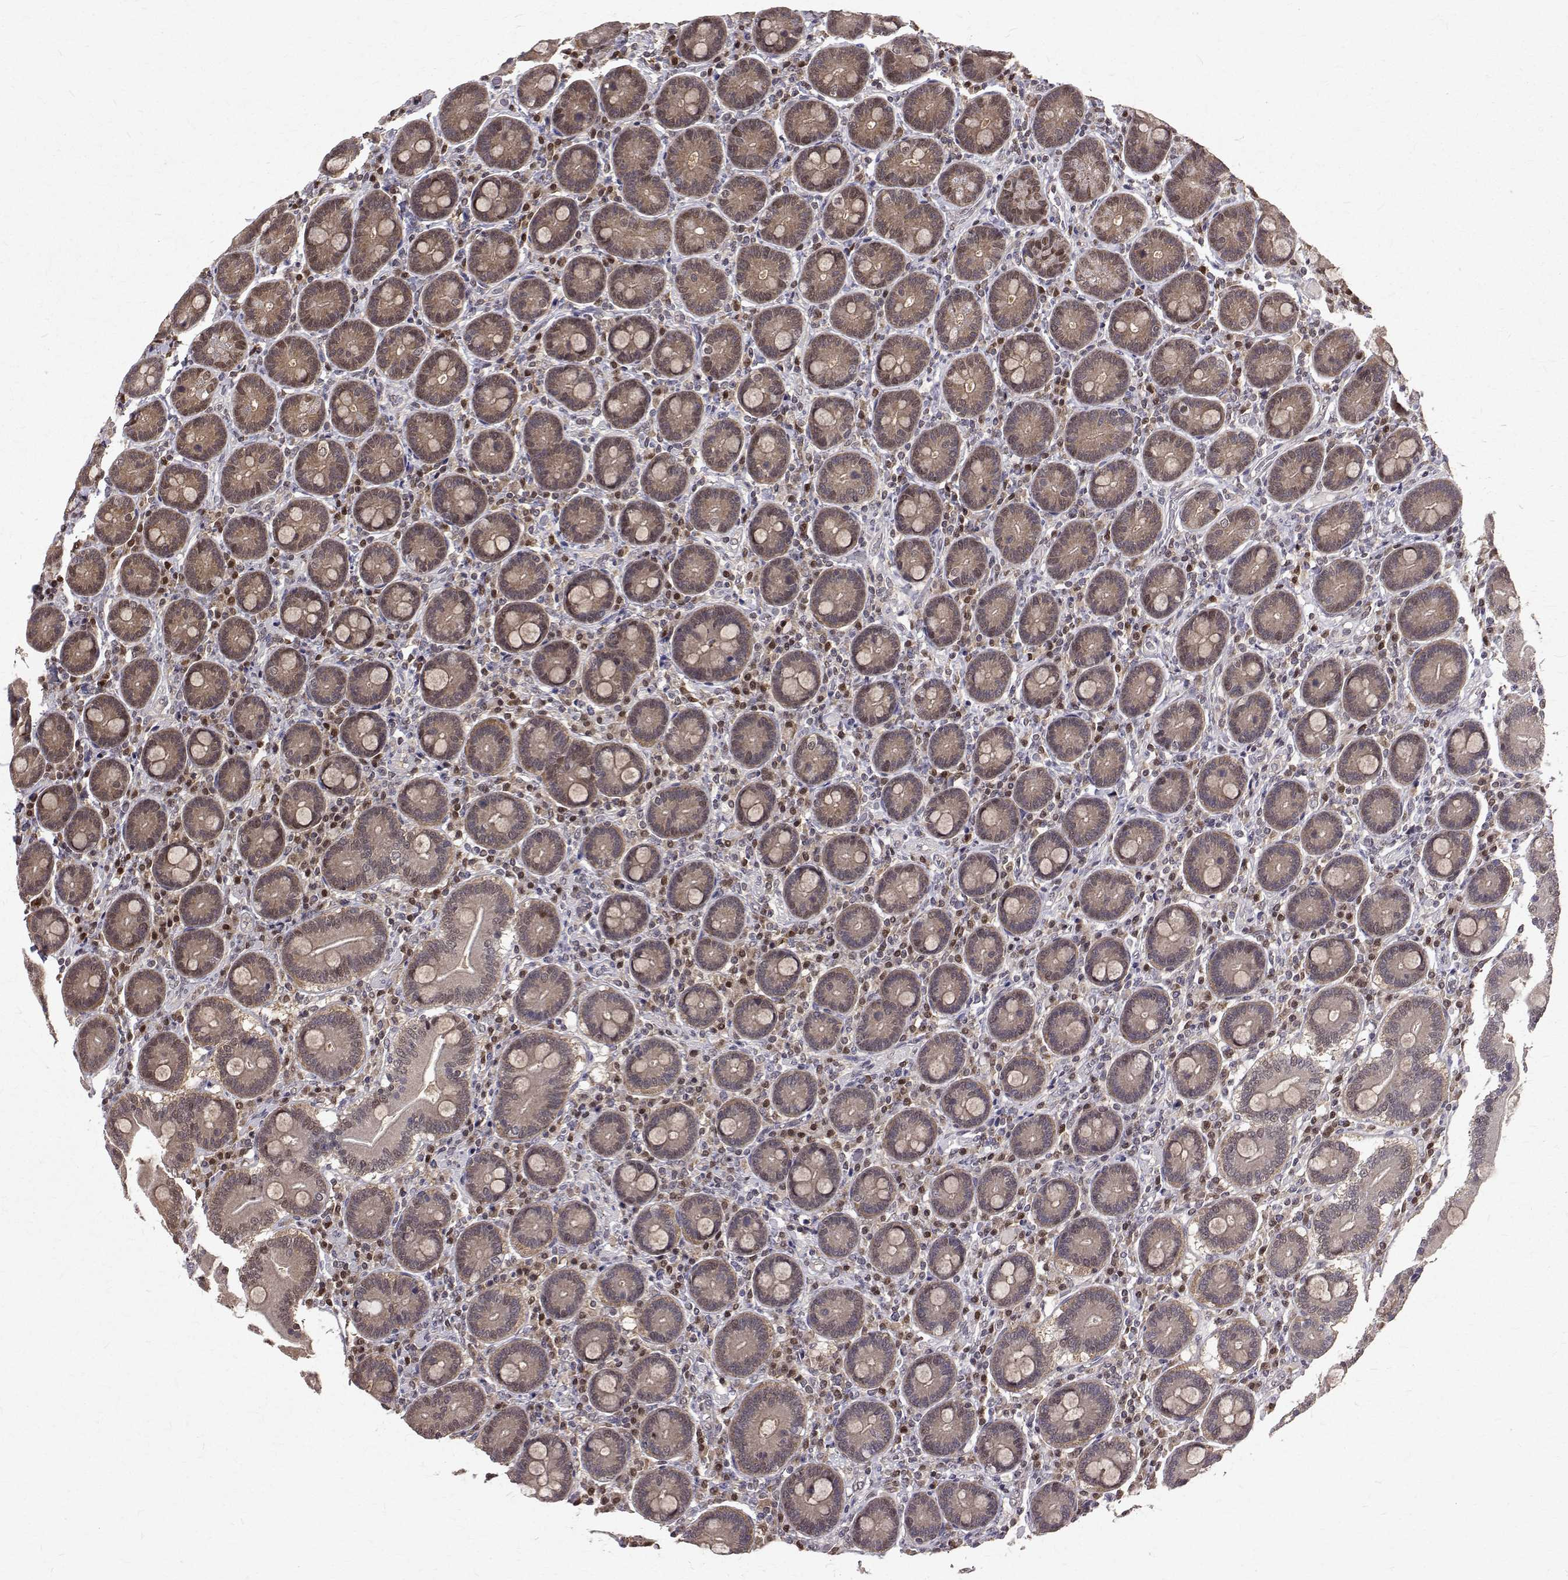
{"staining": {"intensity": "weak", "quantity": "25%-75%", "location": "cytoplasmic/membranous,nuclear"}, "tissue": "duodenum", "cell_type": "Glandular cells", "image_type": "normal", "snomed": [{"axis": "morphology", "description": "Normal tissue, NOS"}, {"axis": "topography", "description": "Duodenum"}], "caption": "An image of duodenum stained for a protein demonstrates weak cytoplasmic/membranous,nuclear brown staining in glandular cells.", "gene": "NIF3L1", "patient": {"sex": "female", "age": 62}}